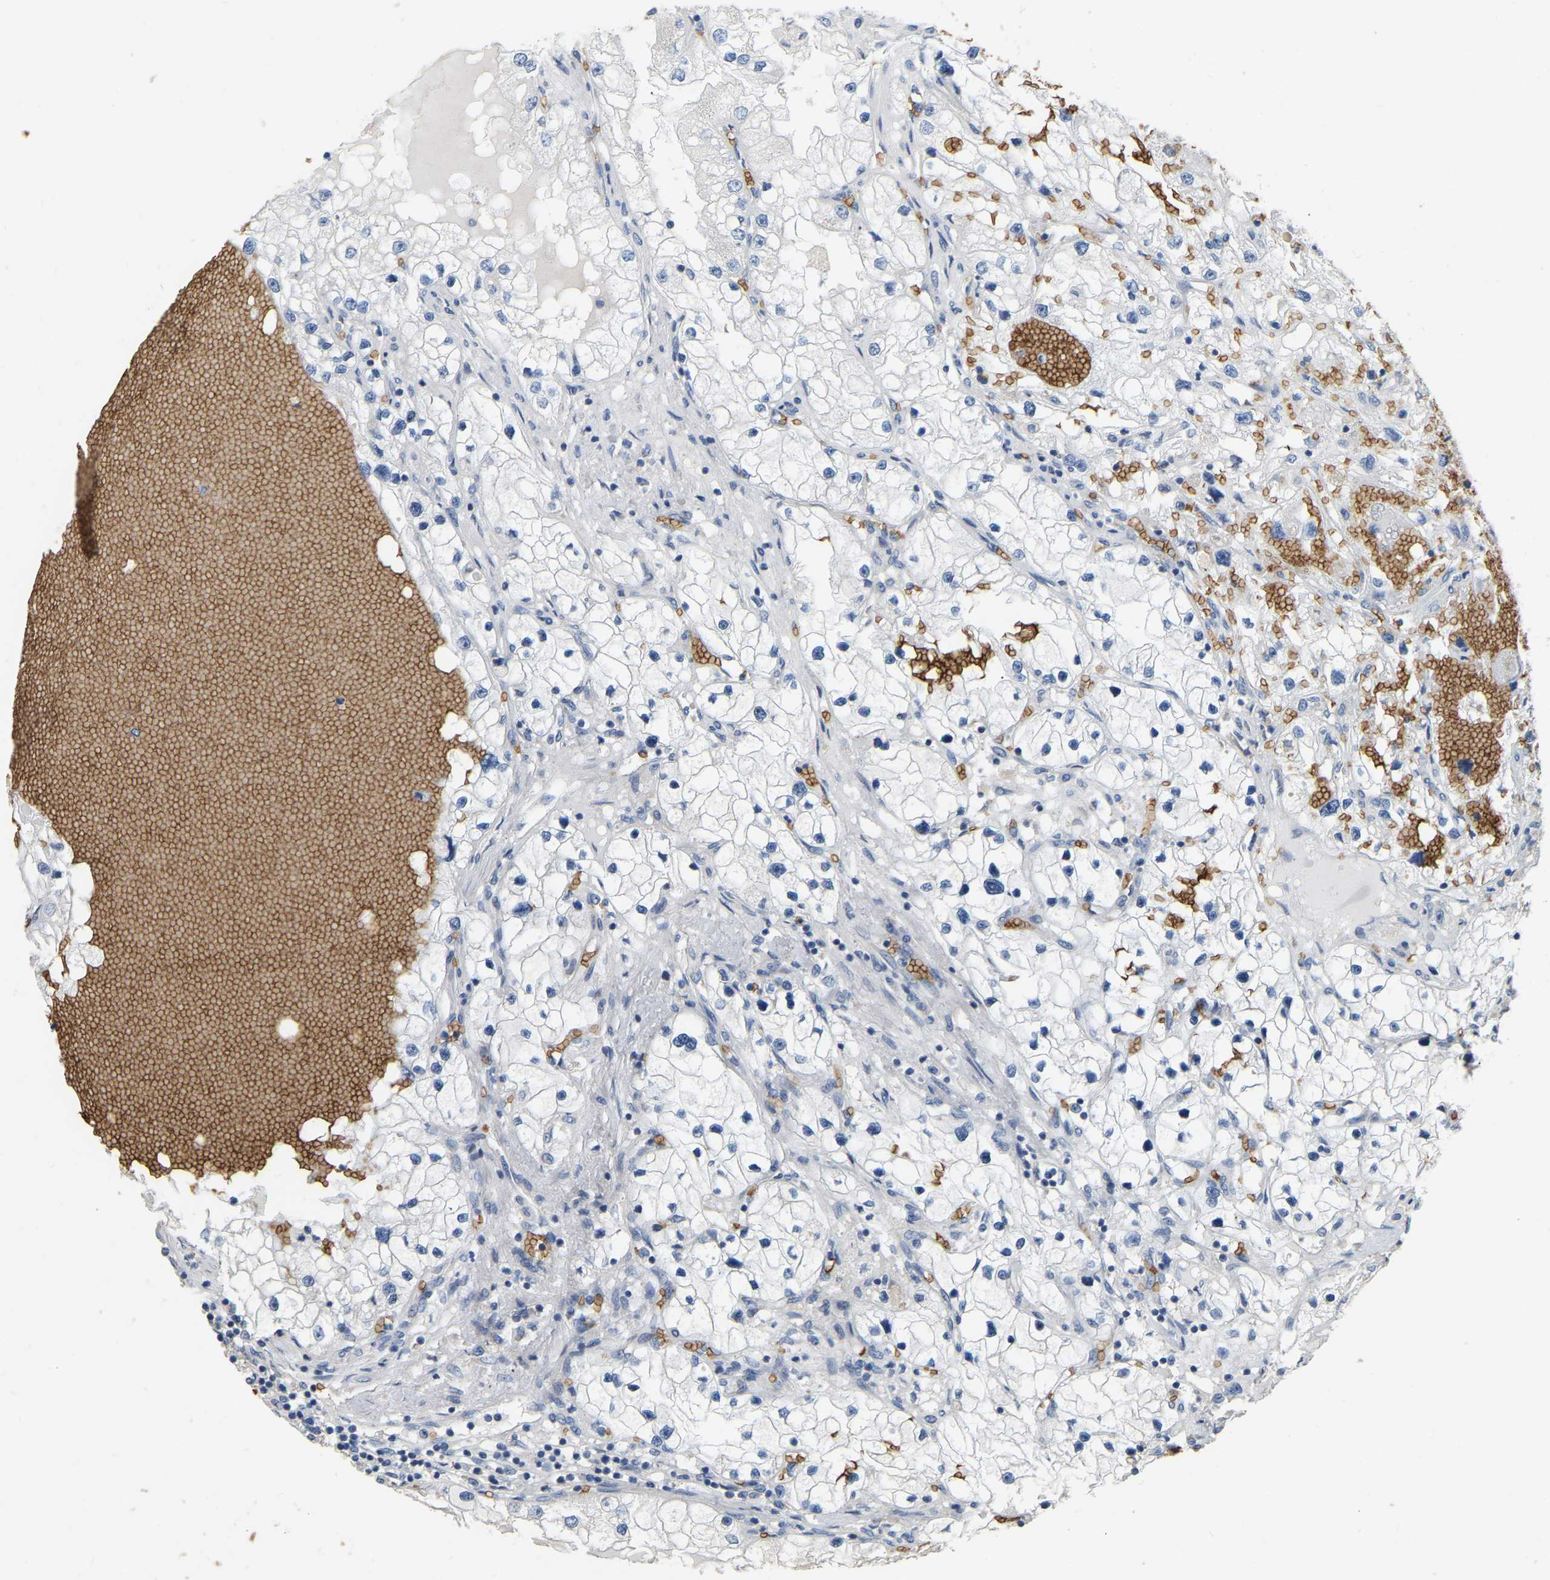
{"staining": {"intensity": "negative", "quantity": "none", "location": "none"}, "tissue": "renal cancer", "cell_type": "Tumor cells", "image_type": "cancer", "snomed": [{"axis": "morphology", "description": "Adenocarcinoma, NOS"}, {"axis": "topography", "description": "Kidney"}], "caption": "There is no significant positivity in tumor cells of renal cancer.", "gene": "CFAP298", "patient": {"sex": "male", "age": 68}}